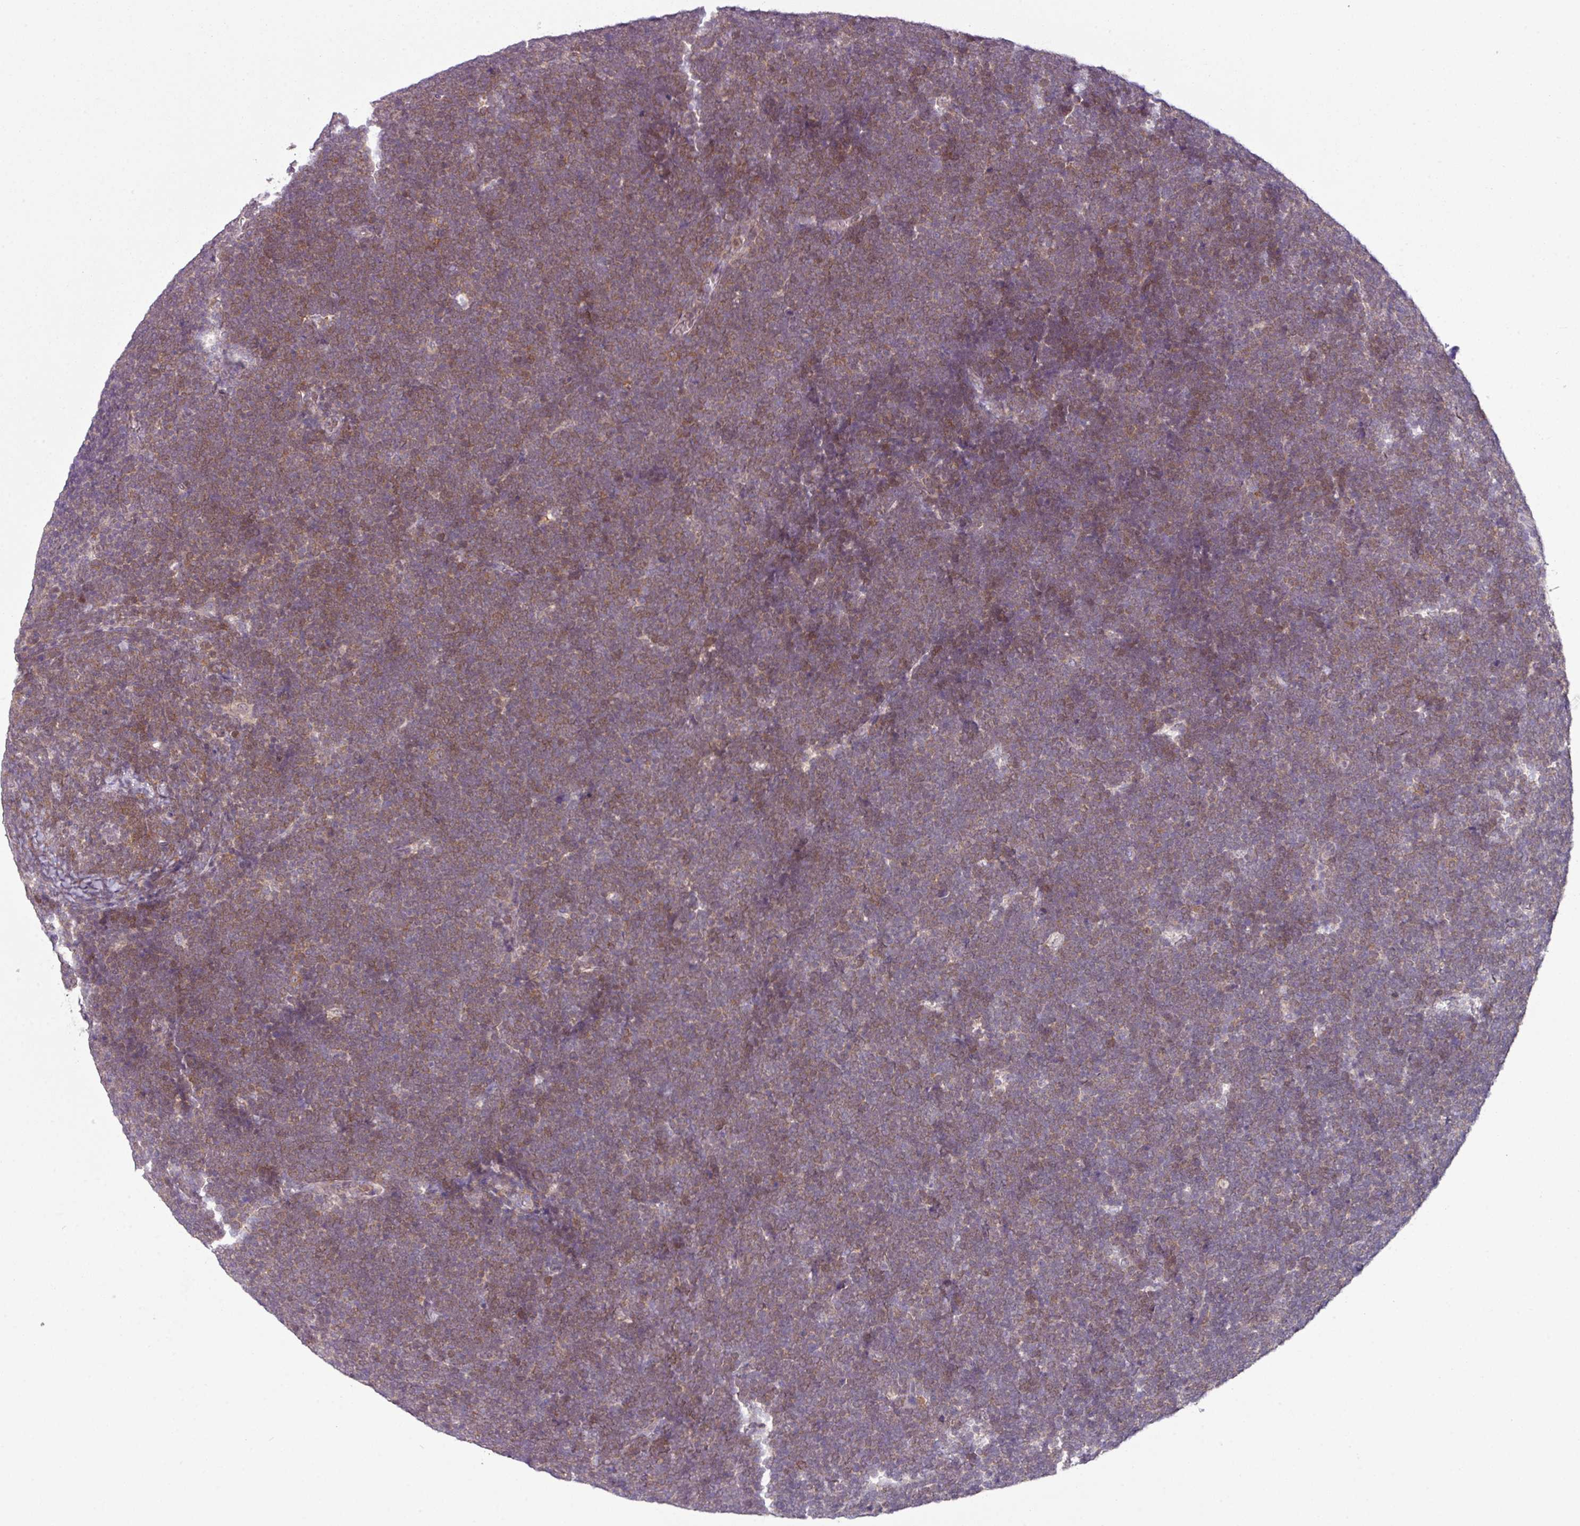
{"staining": {"intensity": "moderate", "quantity": ">75%", "location": "cytoplasmic/membranous"}, "tissue": "lymphoma", "cell_type": "Tumor cells", "image_type": "cancer", "snomed": [{"axis": "morphology", "description": "Malignant lymphoma, non-Hodgkin's type, High grade"}, {"axis": "topography", "description": "Lymph node"}], "caption": "IHC of lymphoma exhibits medium levels of moderate cytoplasmic/membranous positivity in about >75% of tumor cells.", "gene": "TTLL12", "patient": {"sex": "male", "age": 13}}